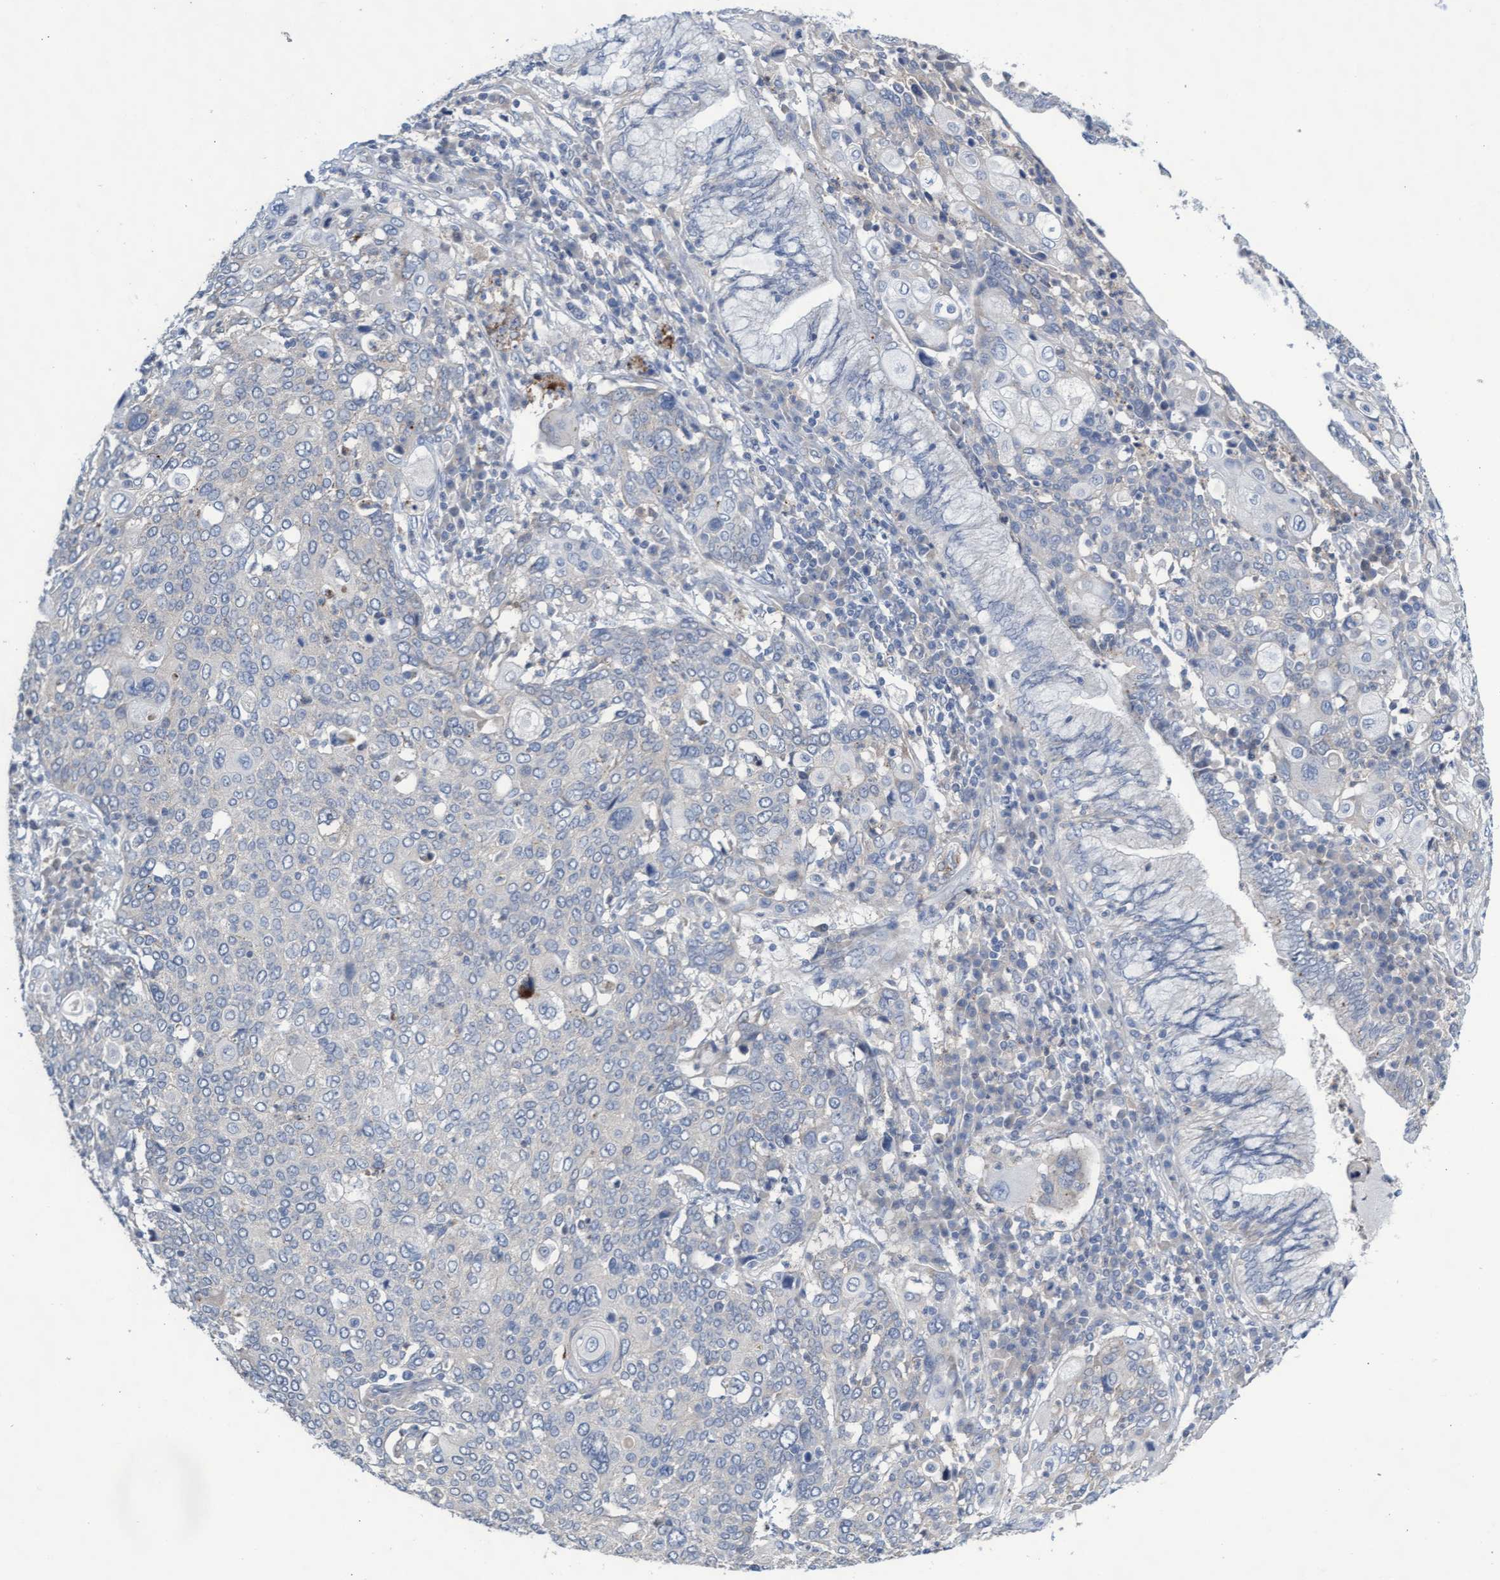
{"staining": {"intensity": "negative", "quantity": "none", "location": "none"}, "tissue": "cervical cancer", "cell_type": "Tumor cells", "image_type": "cancer", "snomed": [{"axis": "morphology", "description": "Squamous cell carcinoma, NOS"}, {"axis": "topography", "description": "Cervix"}], "caption": "Immunohistochemistry histopathology image of neoplastic tissue: cervical cancer stained with DAB (3,3'-diaminobenzidine) exhibits no significant protein staining in tumor cells.", "gene": "ABCF2", "patient": {"sex": "female", "age": 40}}